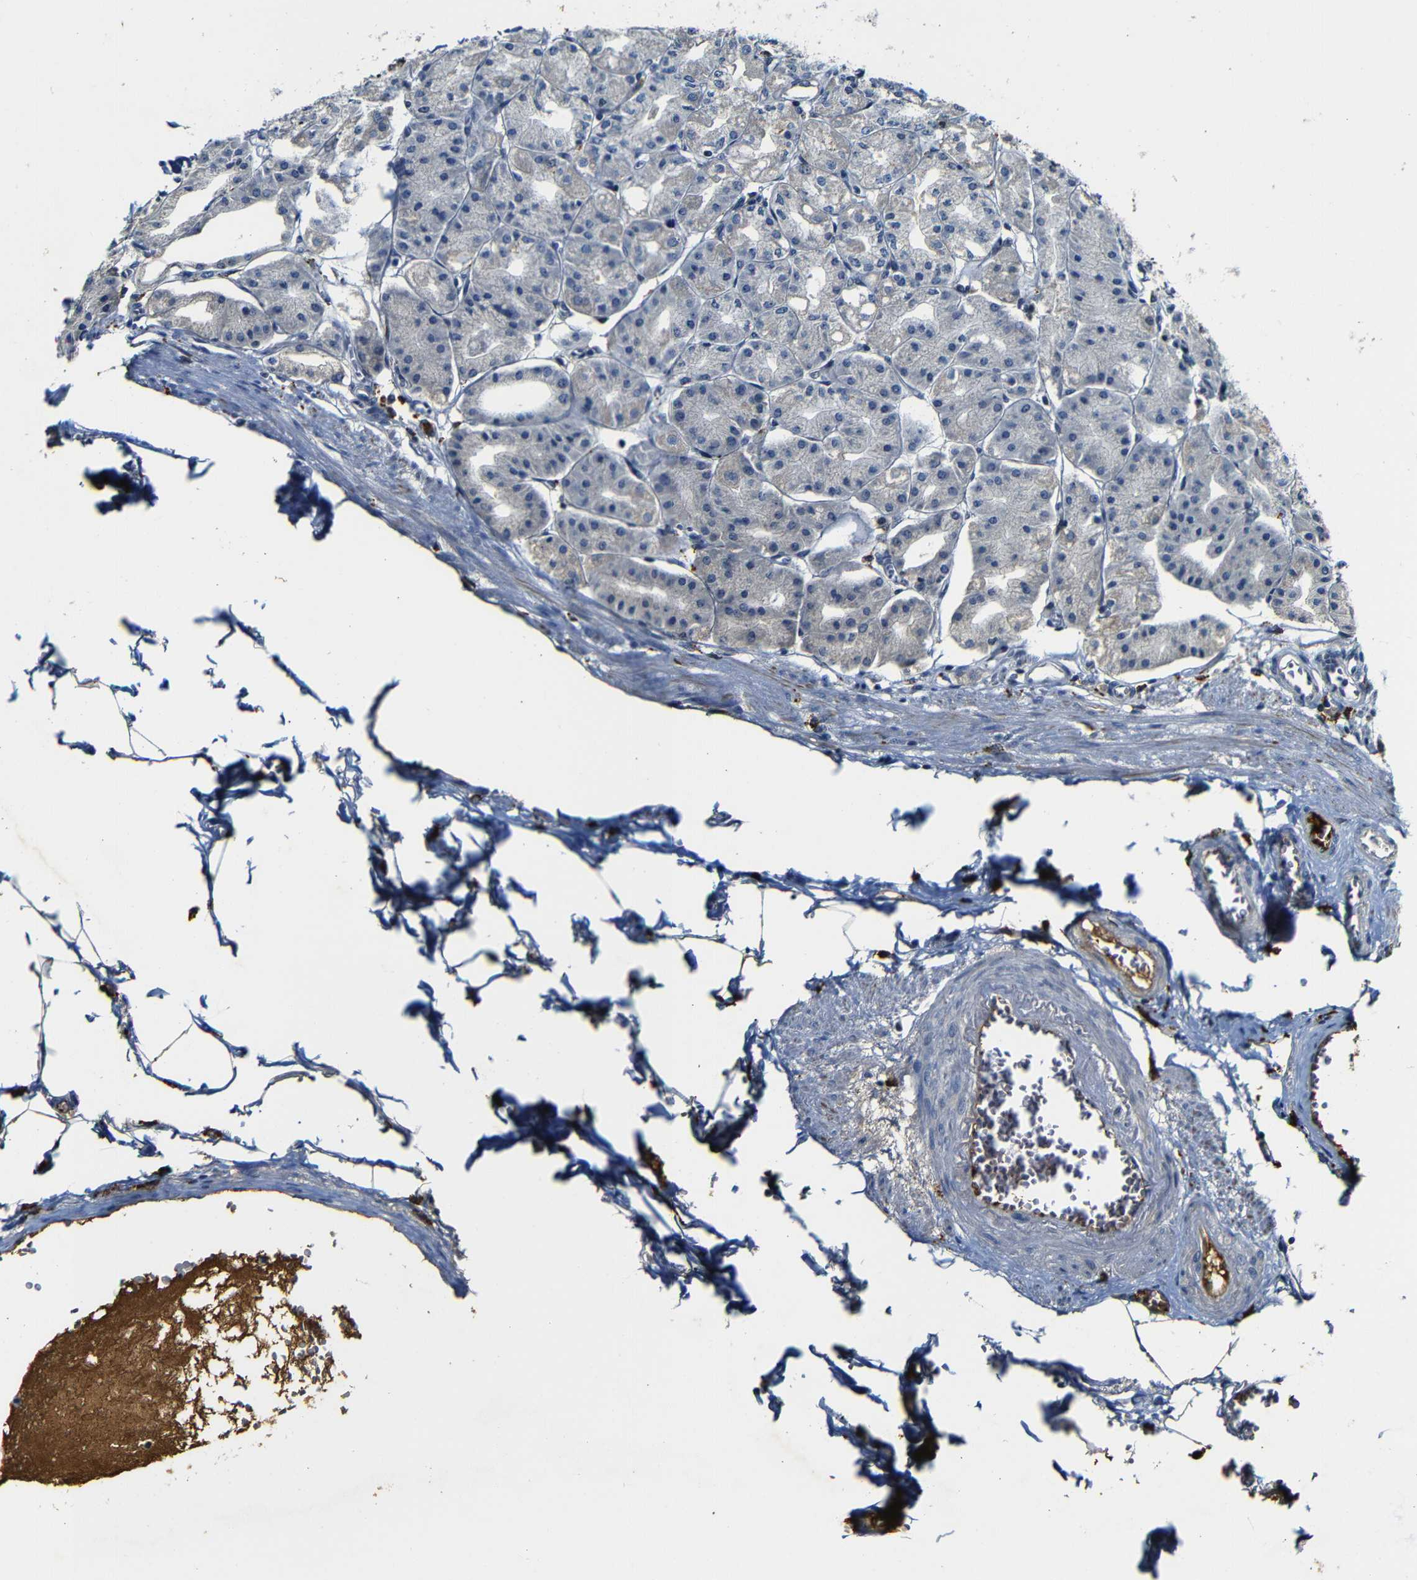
{"staining": {"intensity": "moderate", "quantity": "25%-75%", "location": "nuclear"}, "tissue": "stomach", "cell_type": "Glandular cells", "image_type": "normal", "snomed": [{"axis": "morphology", "description": "Normal tissue, NOS"}, {"axis": "topography", "description": "Stomach, lower"}], "caption": "Benign stomach was stained to show a protein in brown. There is medium levels of moderate nuclear staining in approximately 25%-75% of glandular cells. The protein is shown in brown color, while the nuclei are stained blue.", "gene": "MYC", "patient": {"sex": "male", "age": 71}}